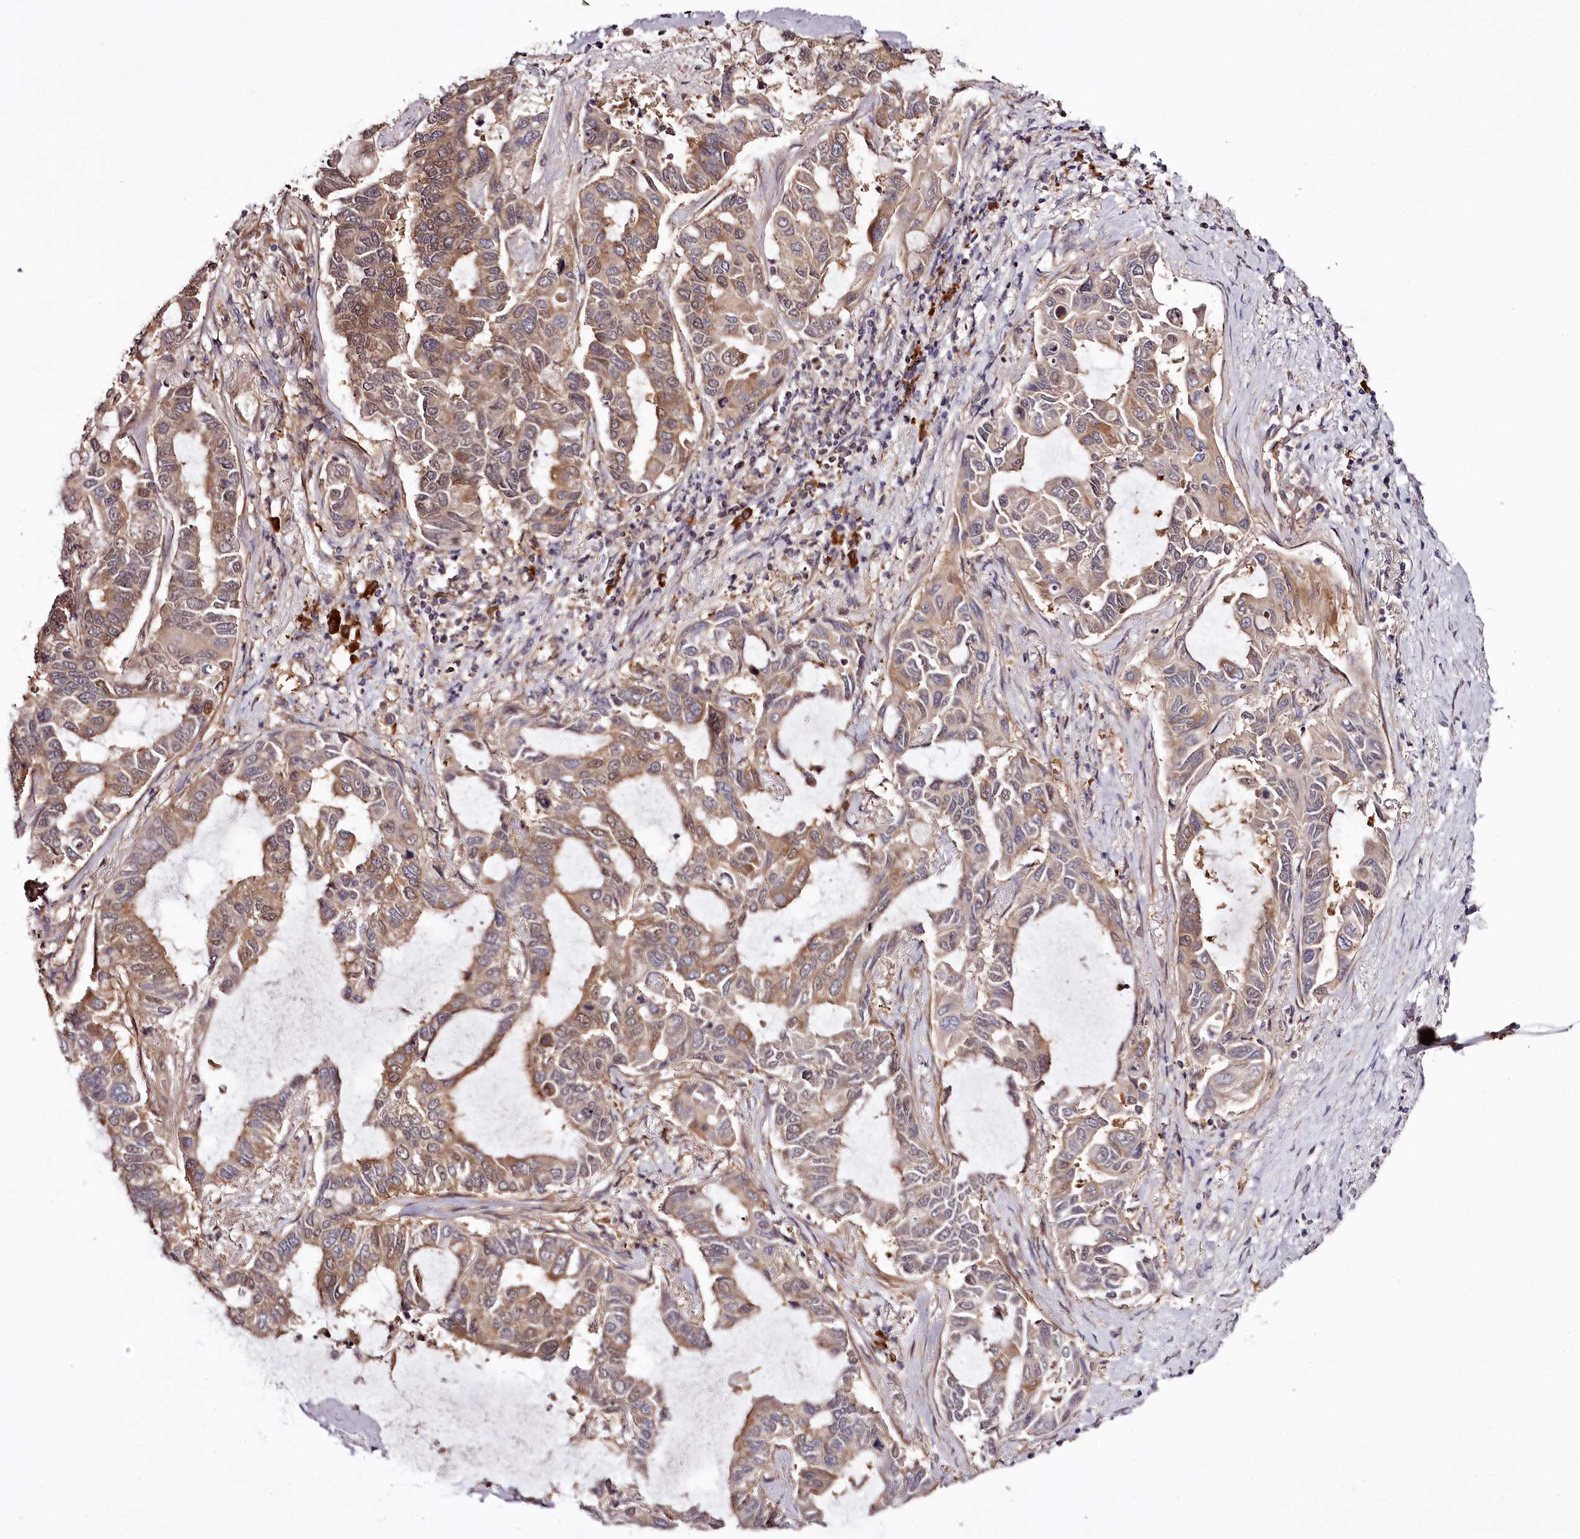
{"staining": {"intensity": "moderate", "quantity": "25%-75%", "location": "cytoplasmic/membranous"}, "tissue": "lung cancer", "cell_type": "Tumor cells", "image_type": "cancer", "snomed": [{"axis": "morphology", "description": "Adenocarcinoma, NOS"}, {"axis": "topography", "description": "Lung"}], "caption": "A brown stain labels moderate cytoplasmic/membranous staining of a protein in lung adenocarcinoma tumor cells.", "gene": "TARS1", "patient": {"sex": "male", "age": 64}}